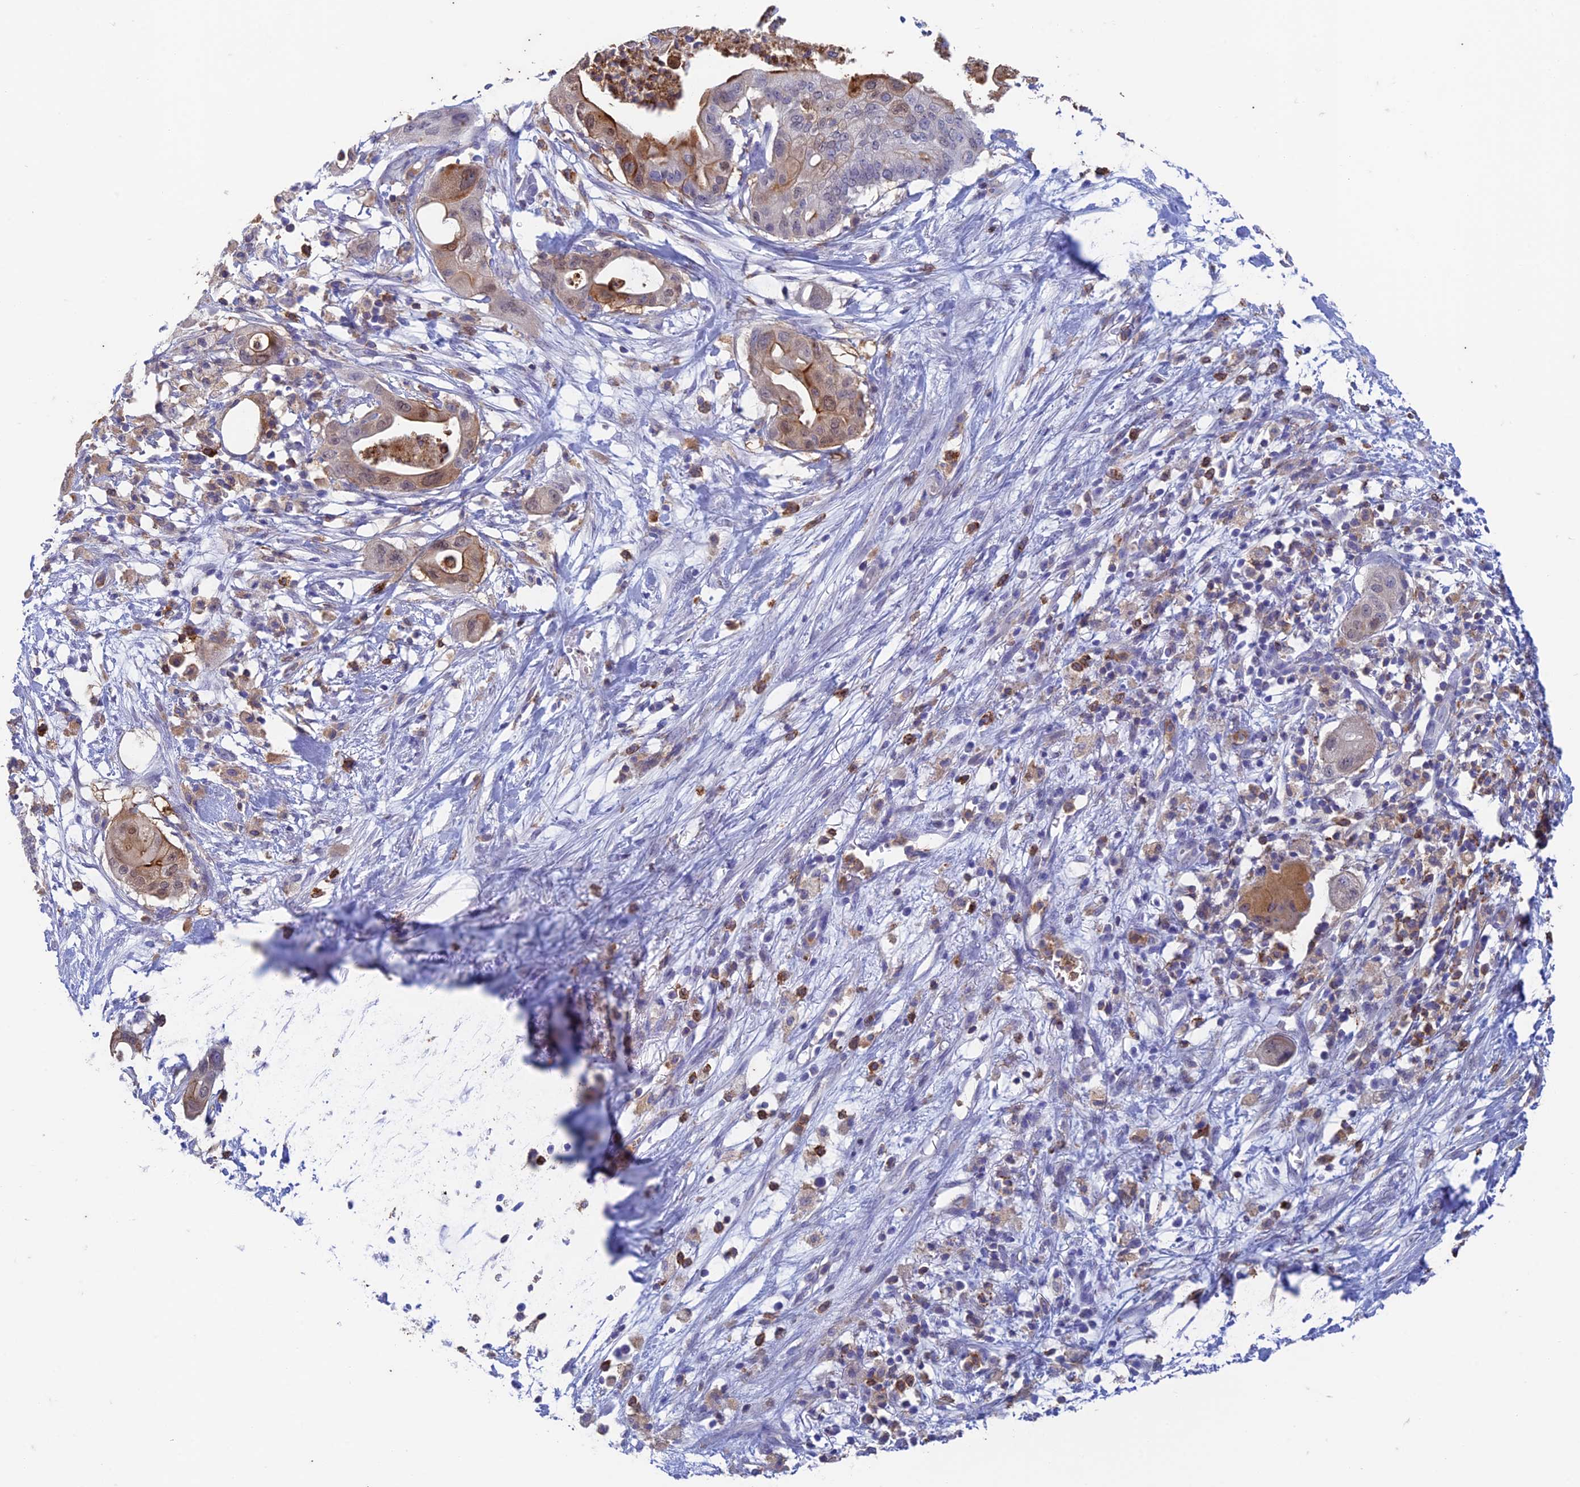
{"staining": {"intensity": "moderate", "quantity": "<25%", "location": "cytoplasmic/membranous"}, "tissue": "pancreatic cancer", "cell_type": "Tumor cells", "image_type": "cancer", "snomed": [{"axis": "morphology", "description": "Adenocarcinoma, NOS"}, {"axis": "topography", "description": "Pancreas"}], "caption": "High-power microscopy captured an immunohistochemistry photomicrograph of pancreatic cancer (adenocarcinoma), revealing moderate cytoplasmic/membranous positivity in about <25% of tumor cells. (IHC, brightfield microscopy, high magnification).", "gene": "FGF7", "patient": {"sex": "male", "age": 68}}